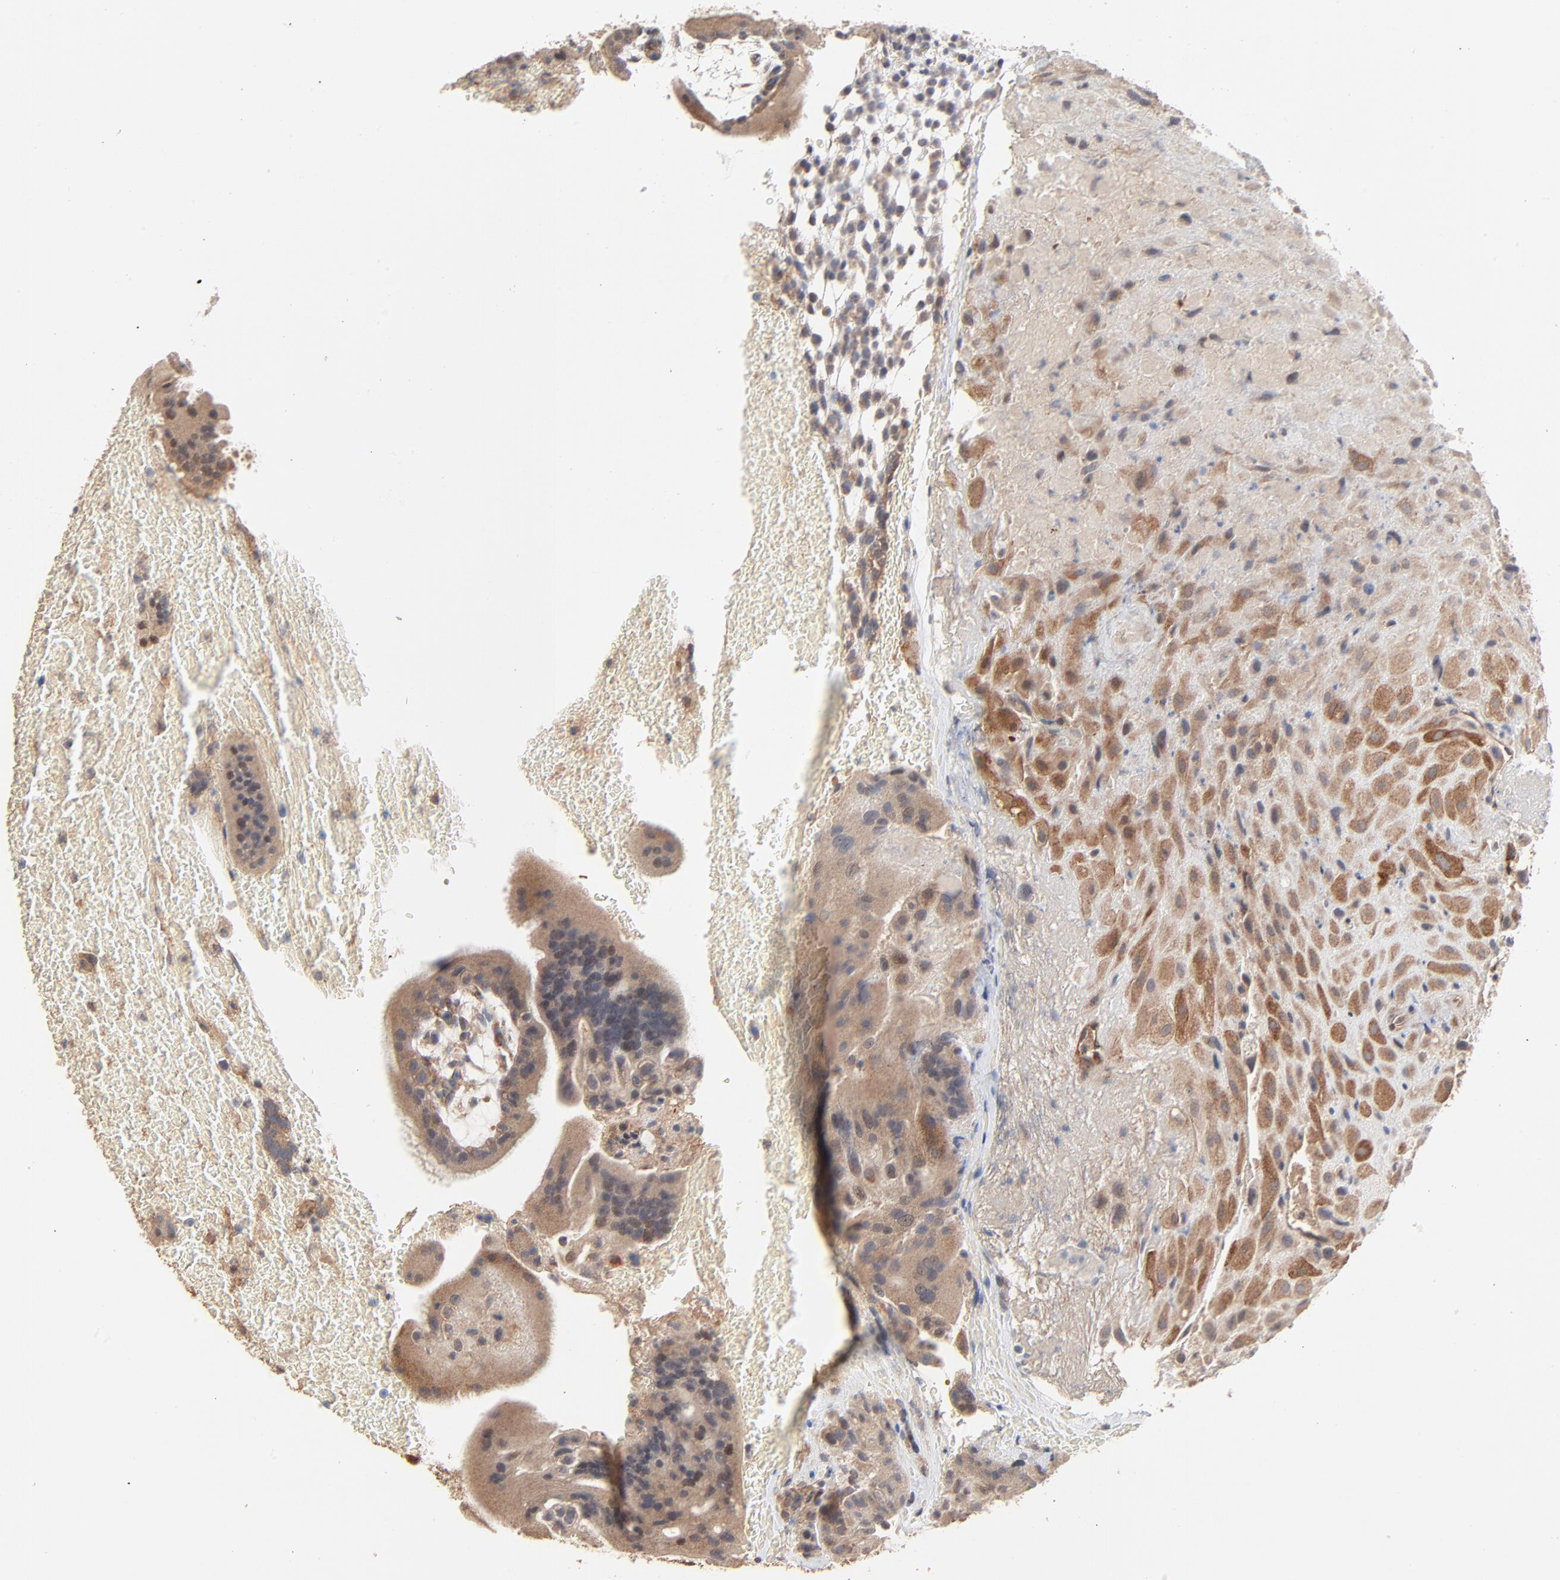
{"staining": {"intensity": "moderate", "quantity": ">75%", "location": "cytoplasmic/membranous"}, "tissue": "placenta", "cell_type": "Decidual cells", "image_type": "normal", "snomed": [{"axis": "morphology", "description": "Normal tissue, NOS"}, {"axis": "topography", "description": "Placenta"}], "caption": "Immunohistochemistry micrograph of unremarkable human placenta stained for a protein (brown), which reveals medium levels of moderate cytoplasmic/membranous staining in approximately >75% of decidual cells.", "gene": "ABLIM3", "patient": {"sex": "female", "age": 19}}